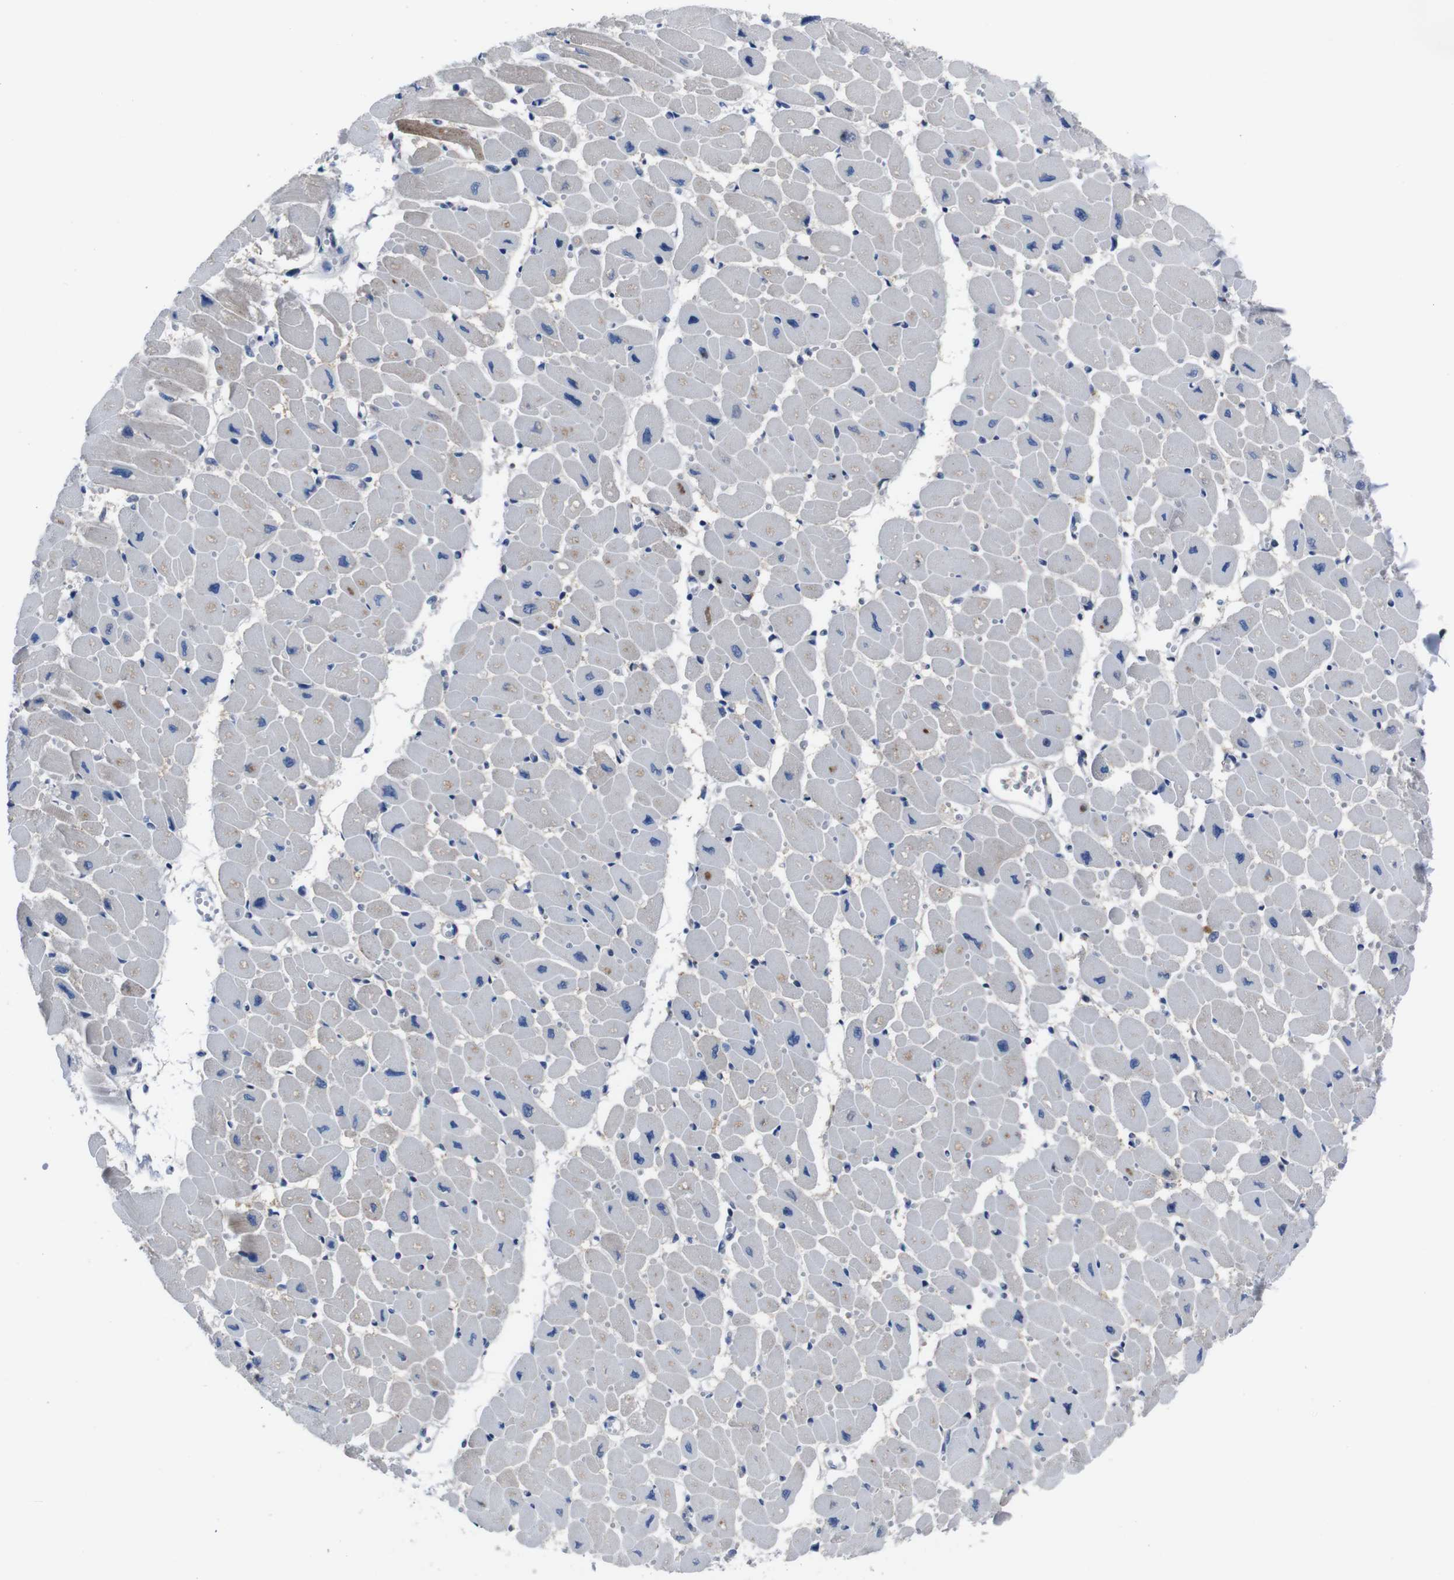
{"staining": {"intensity": "weak", "quantity": "25%-75%", "location": "cytoplasmic/membranous"}, "tissue": "heart muscle", "cell_type": "Cardiomyocytes", "image_type": "normal", "snomed": [{"axis": "morphology", "description": "Normal tissue, NOS"}, {"axis": "topography", "description": "Heart"}], "caption": "A high-resolution image shows IHC staining of benign heart muscle, which shows weak cytoplasmic/membranous expression in approximately 25%-75% of cardiomyocytes.", "gene": "SEMA4B", "patient": {"sex": "female", "age": 54}}